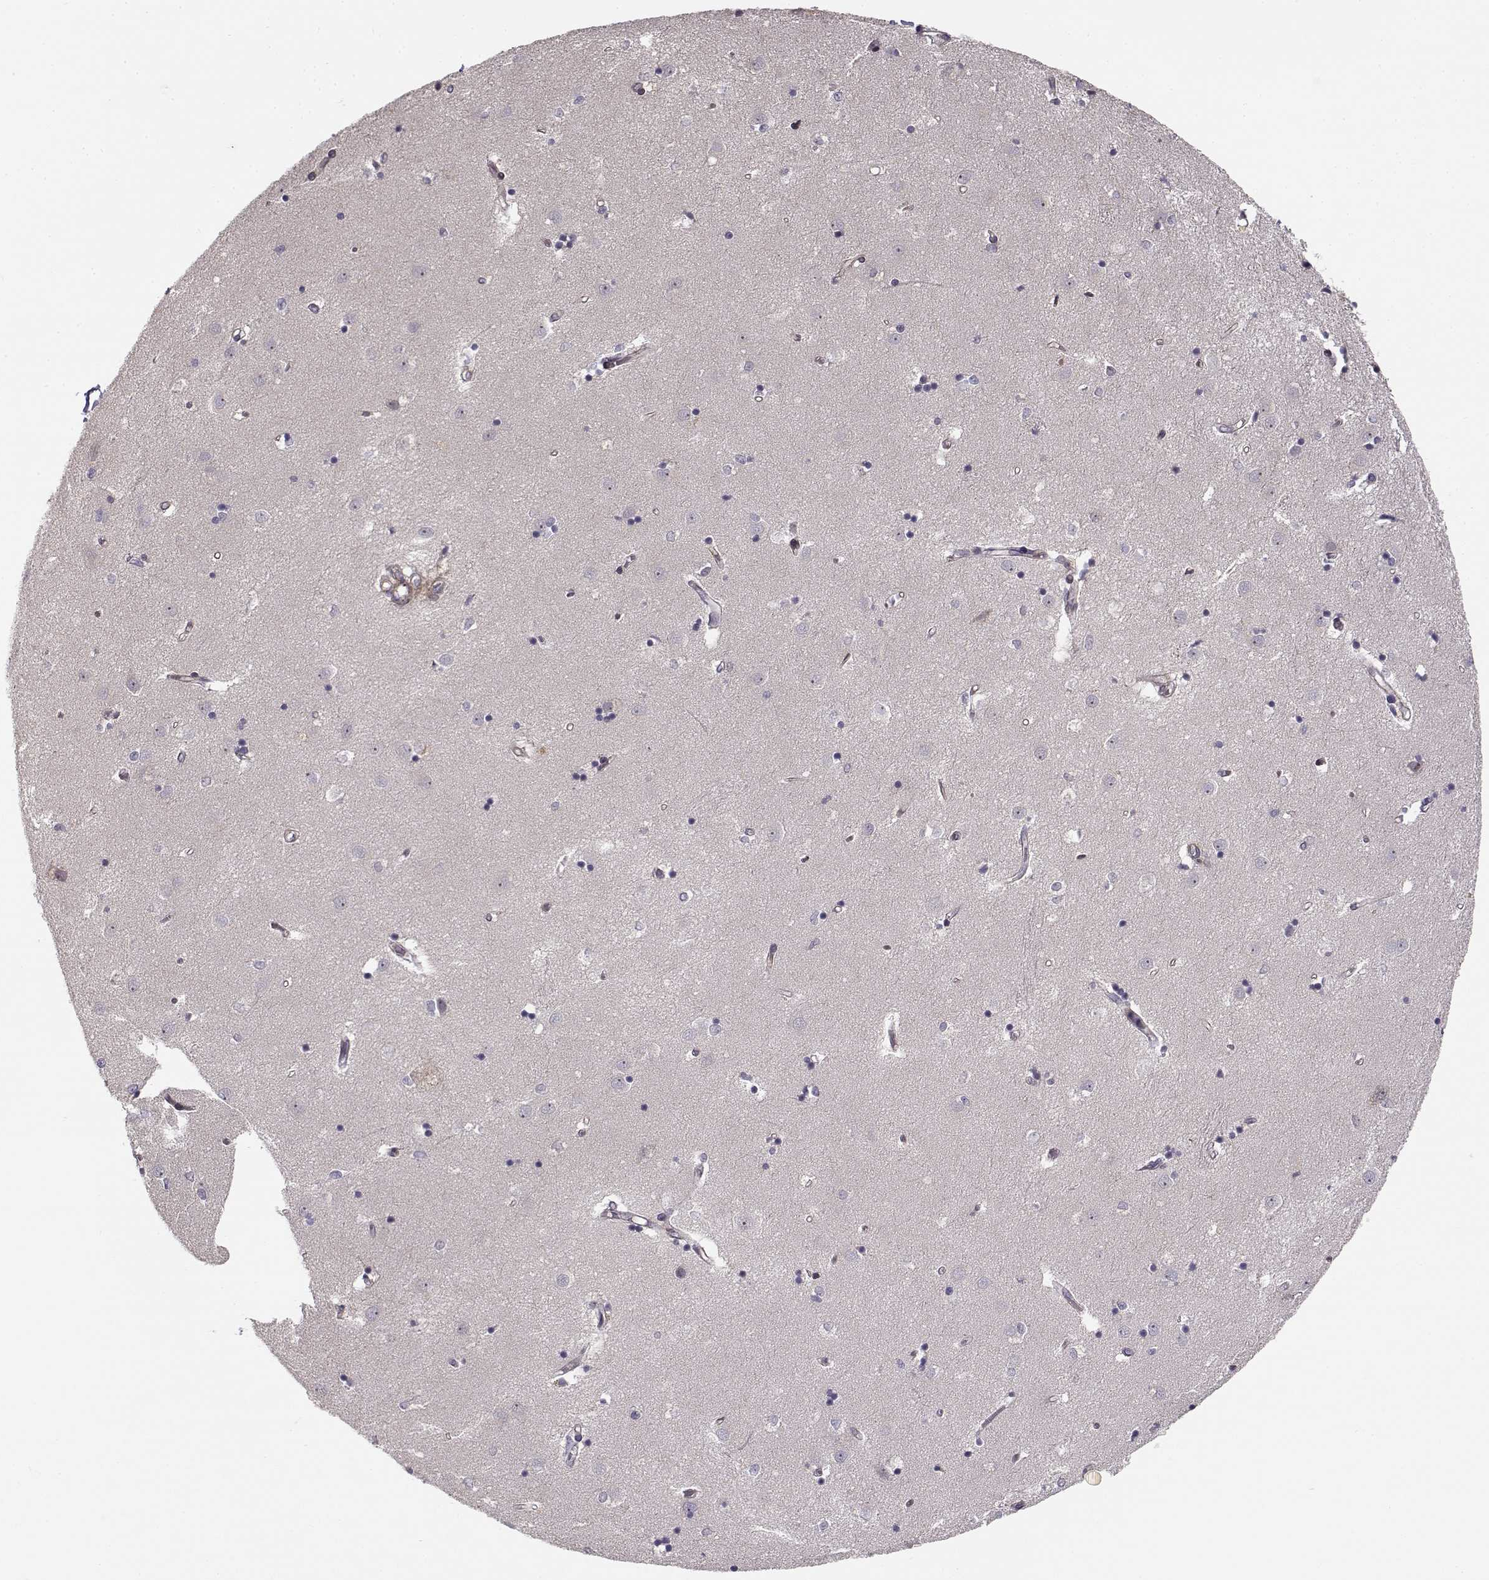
{"staining": {"intensity": "negative", "quantity": "none", "location": "none"}, "tissue": "caudate", "cell_type": "Glial cells", "image_type": "normal", "snomed": [{"axis": "morphology", "description": "Normal tissue, NOS"}, {"axis": "topography", "description": "Lateral ventricle wall"}], "caption": "High power microscopy image of an immunohistochemistry histopathology image of benign caudate, revealing no significant staining in glial cells. The staining is performed using DAB brown chromogen with nuclei counter-stained in using hematoxylin.", "gene": "RGS9BP", "patient": {"sex": "male", "age": 54}}